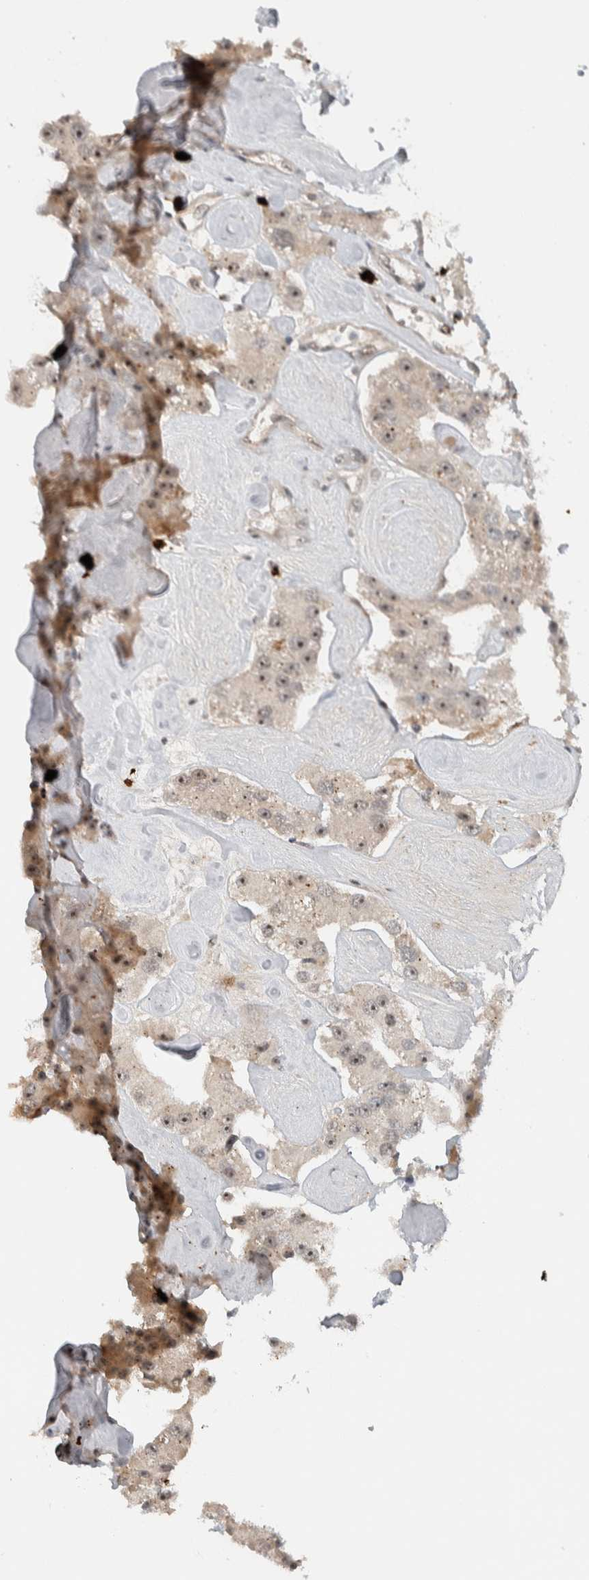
{"staining": {"intensity": "moderate", "quantity": ">75%", "location": "cytoplasmic/membranous,nuclear"}, "tissue": "carcinoid", "cell_type": "Tumor cells", "image_type": "cancer", "snomed": [{"axis": "morphology", "description": "Carcinoid, malignant, NOS"}, {"axis": "topography", "description": "Pancreas"}], "caption": "This is an image of immunohistochemistry staining of carcinoid, which shows moderate expression in the cytoplasmic/membranous and nuclear of tumor cells.", "gene": "ZFP91", "patient": {"sex": "male", "age": 41}}